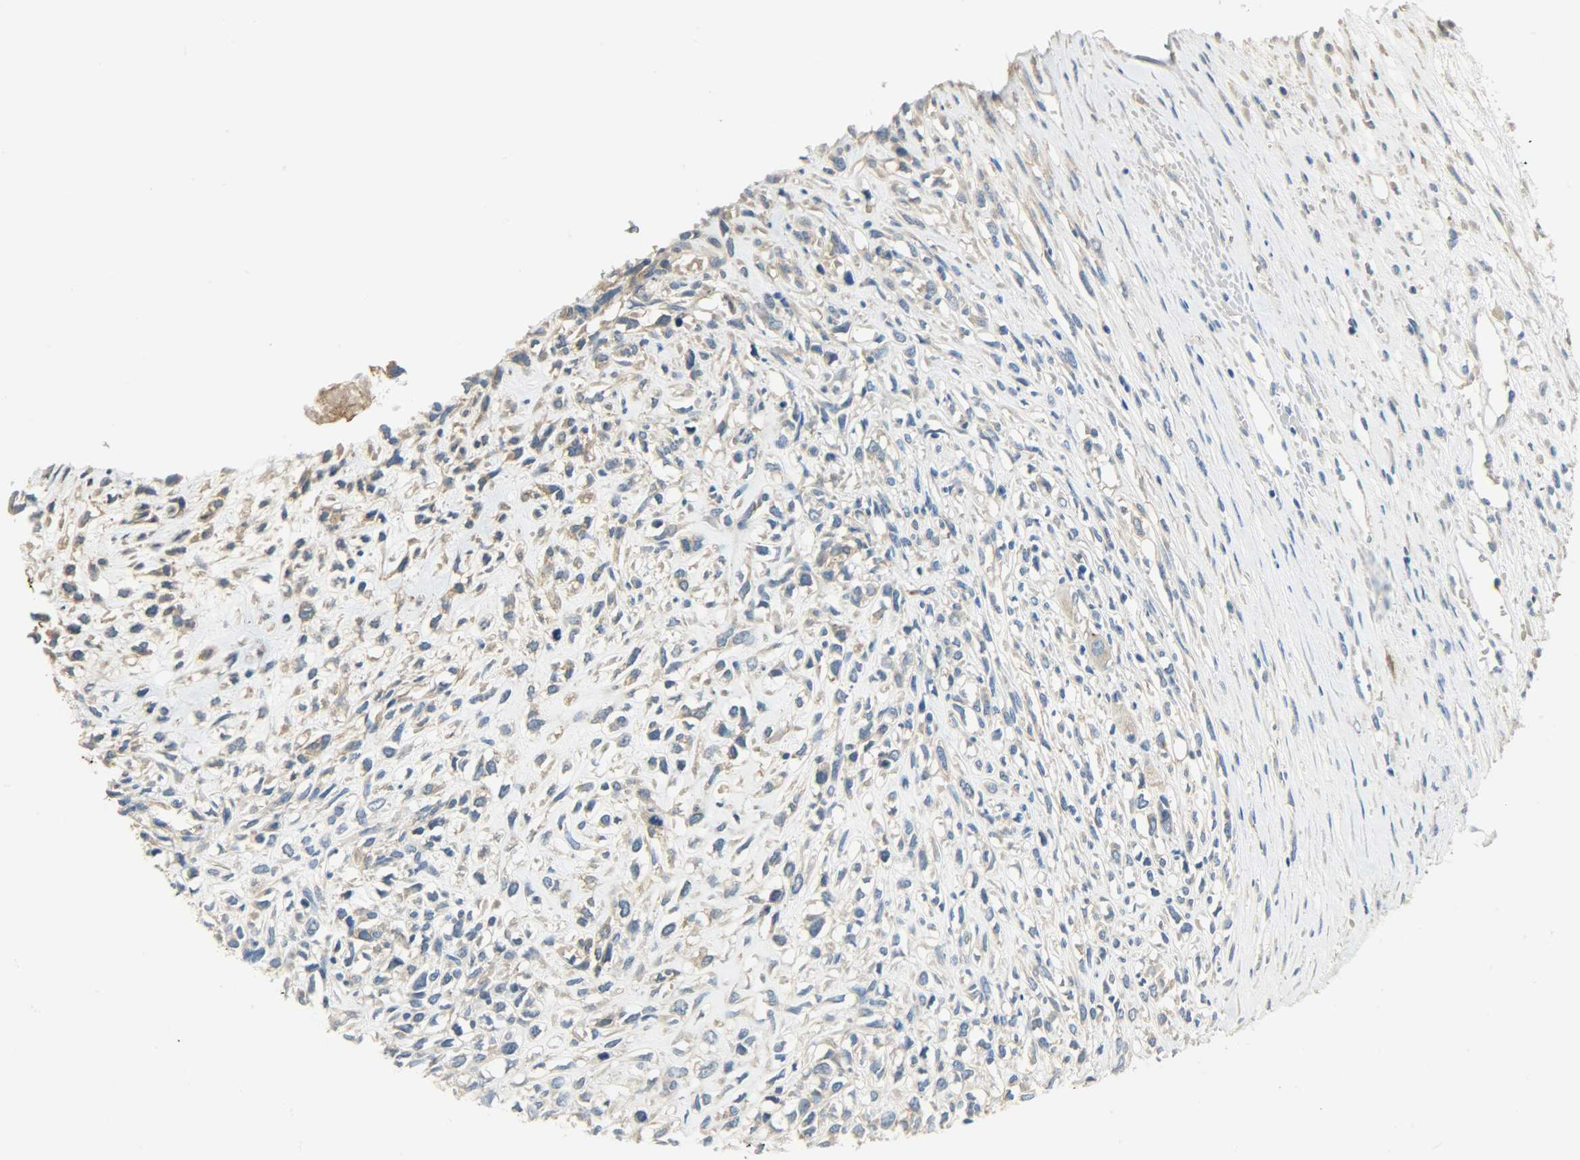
{"staining": {"intensity": "moderate", "quantity": "25%-75%", "location": "cytoplasmic/membranous"}, "tissue": "head and neck cancer", "cell_type": "Tumor cells", "image_type": "cancer", "snomed": [{"axis": "morphology", "description": "Necrosis, NOS"}, {"axis": "morphology", "description": "Neoplasm, malignant, NOS"}, {"axis": "topography", "description": "Salivary gland"}, {"axis": "topography", "description": "Head-Neck"}], "caption": "Brown immunohistochemical staining in human neoplasm (malignant) (head and neck) exhibits moderate cytoplasmic/membranous positivity in about 25%-75% of tumor cells.", "gene": "DSG2", "patient": {"sex": "male", "age": 43}}